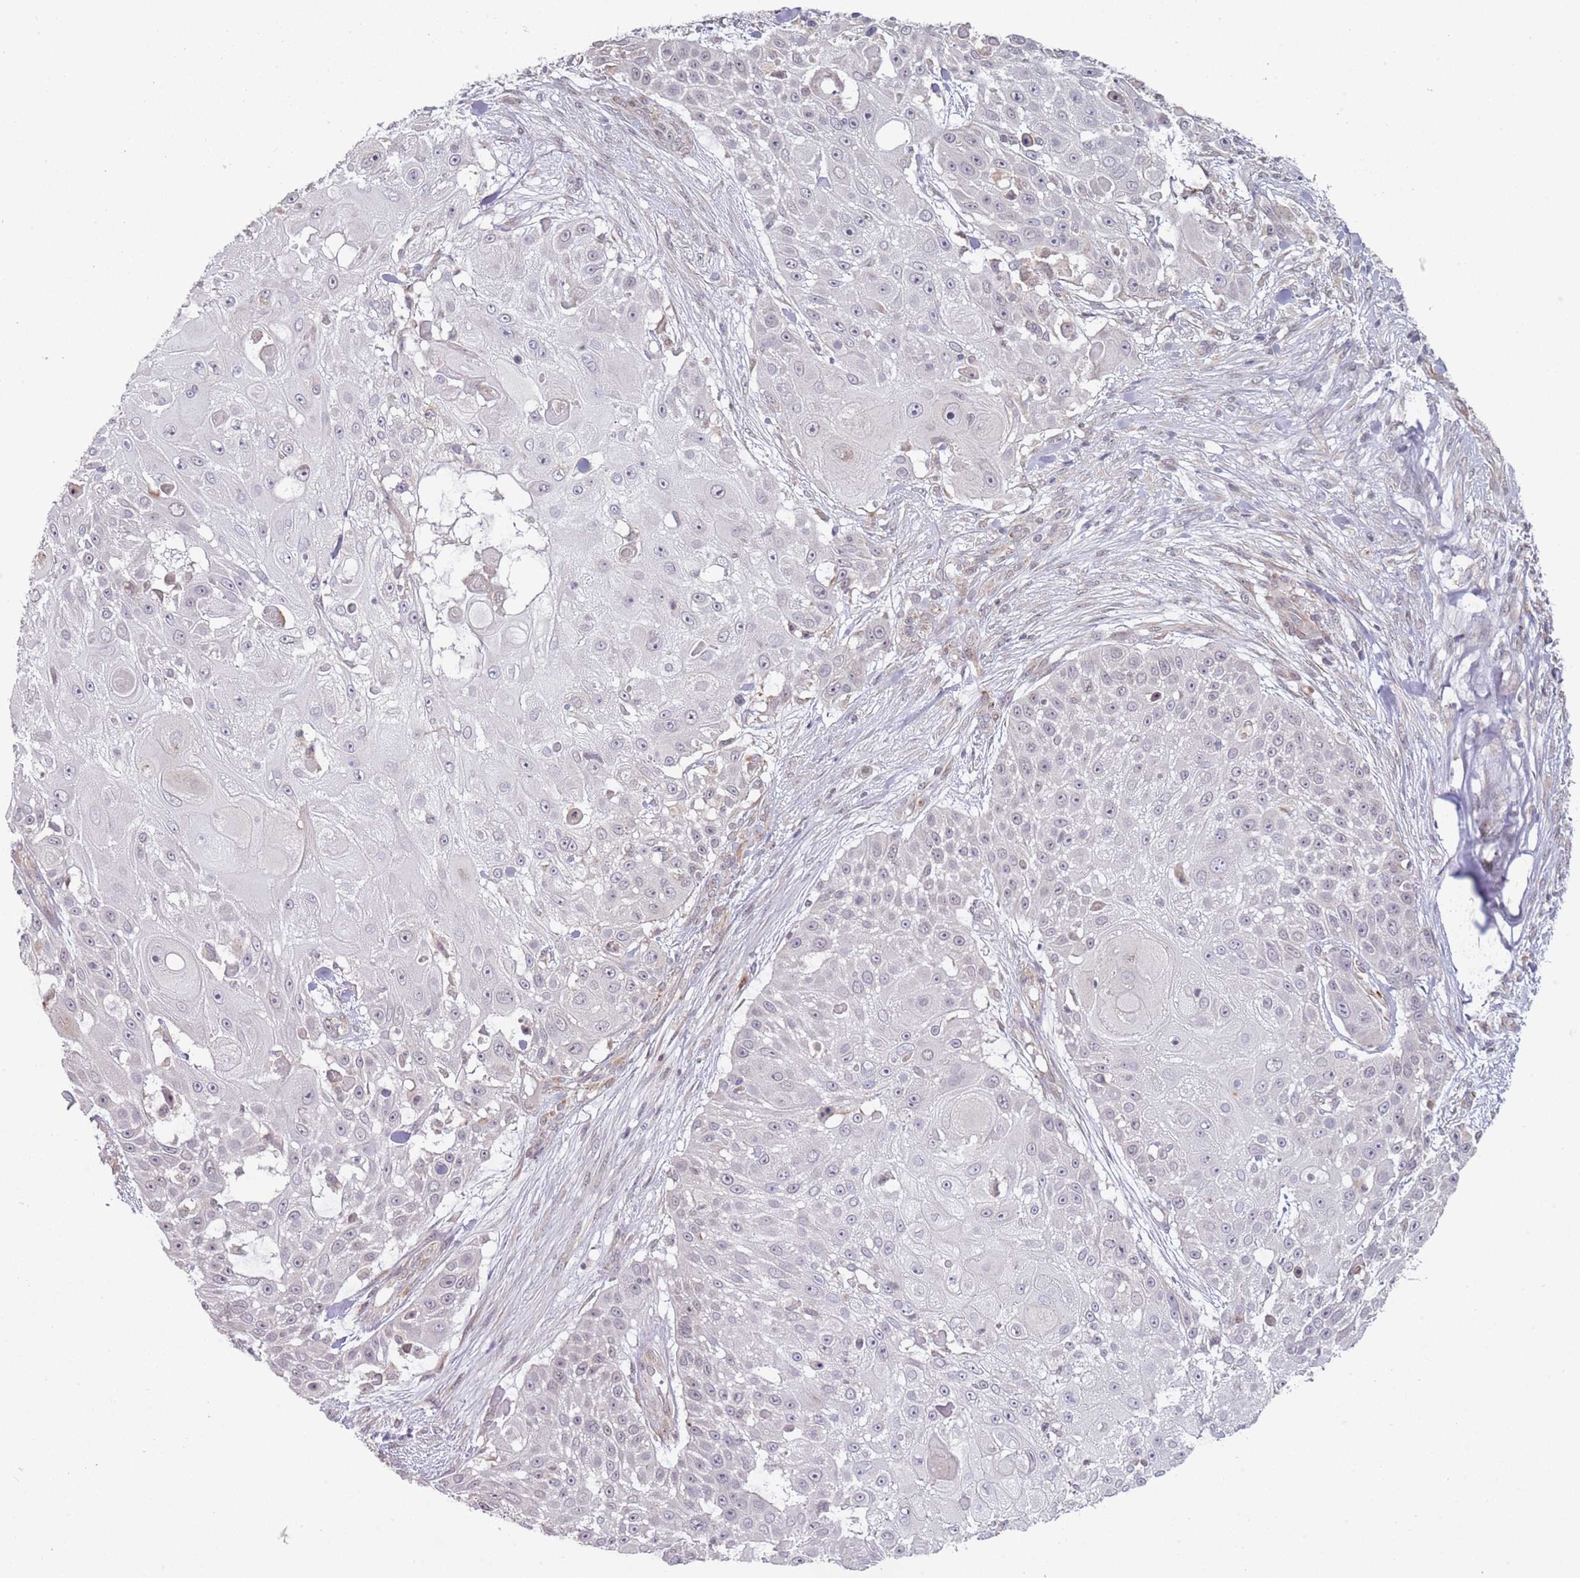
{"staining": {"intensity": "negative", "quantity": "none", "location": "none"}, "tissue": "skin cancer", "cell_type": "Tumor cells", "image_type": "cancer", "snomed": [{"axis": "morphology", "description": "Squamous cell carcinoma, NOS"}, {"axis": "topography", "description": "Skin"}], "caption": "There is no significant expression in tumor cells of squamous cell carcinoma (skin).", "gene": "NBPF3", "patient": {"sex": "female", "age": 86}}